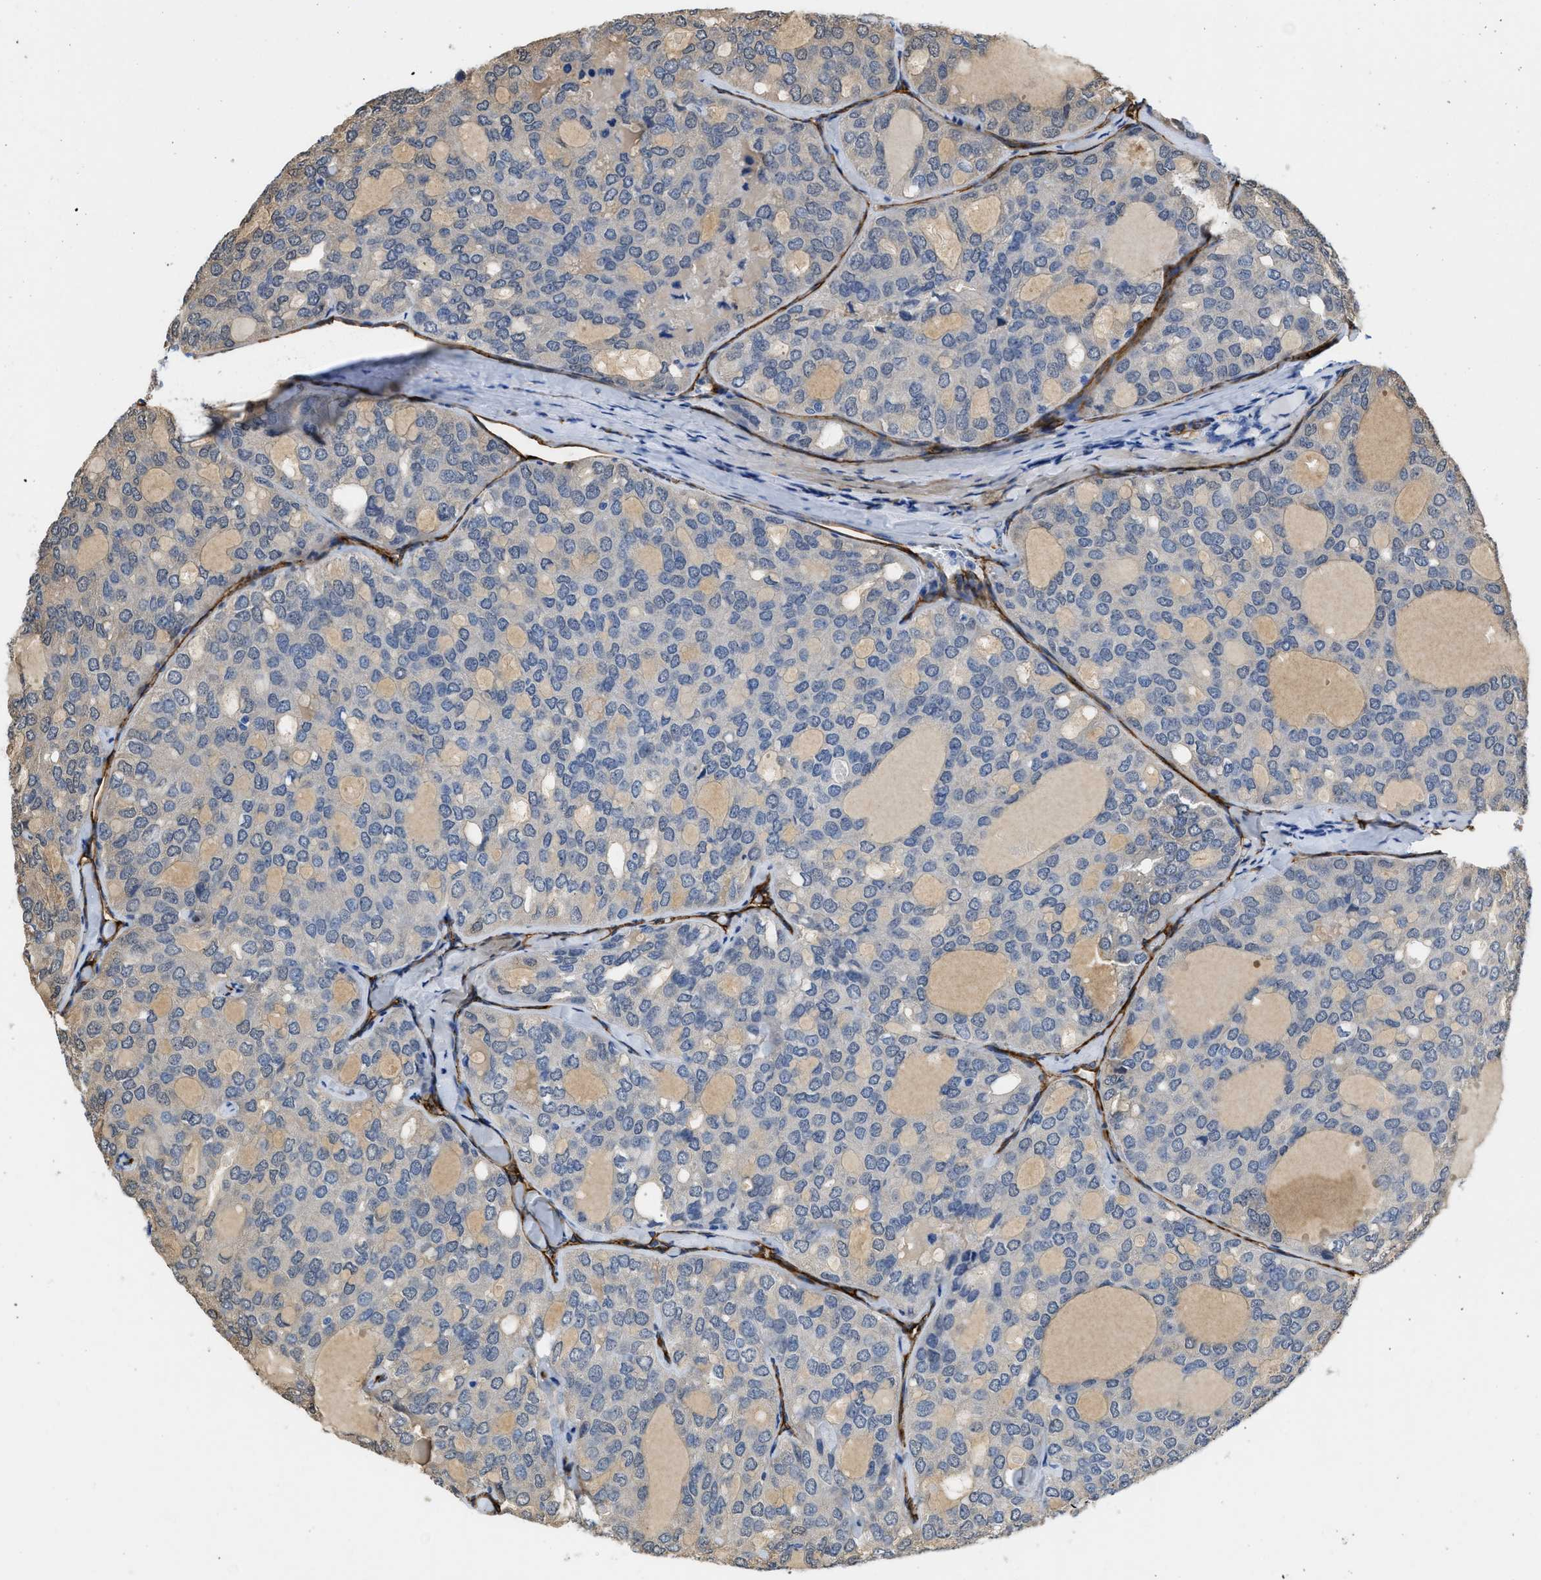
{"staining": {"intensity": "weak", "quantity": "<25%", "location": "cytoplasmic/membranous"}, "tissue": "thyroid cancer", "cell_type": "Tumor cells", "image_type": "cancer", "snomed": [{"axis": "morphology", "description": "Follicular adenoma carcinoma, NOS"}, {"axis": "topography", "description": "Thyroid gland"}], "caption": "Tumor cells are negative for brown protein staining in follicular adenoma carcinoma (thyroid). (Stains: DAB (3,3'-diaminobenzidine) IHC with hematoxylin counter stain, Microscopy: brightfield microscopy at high magnification).", "gene": "SPEG", "patient": {"sex": "male", "age": 75}}